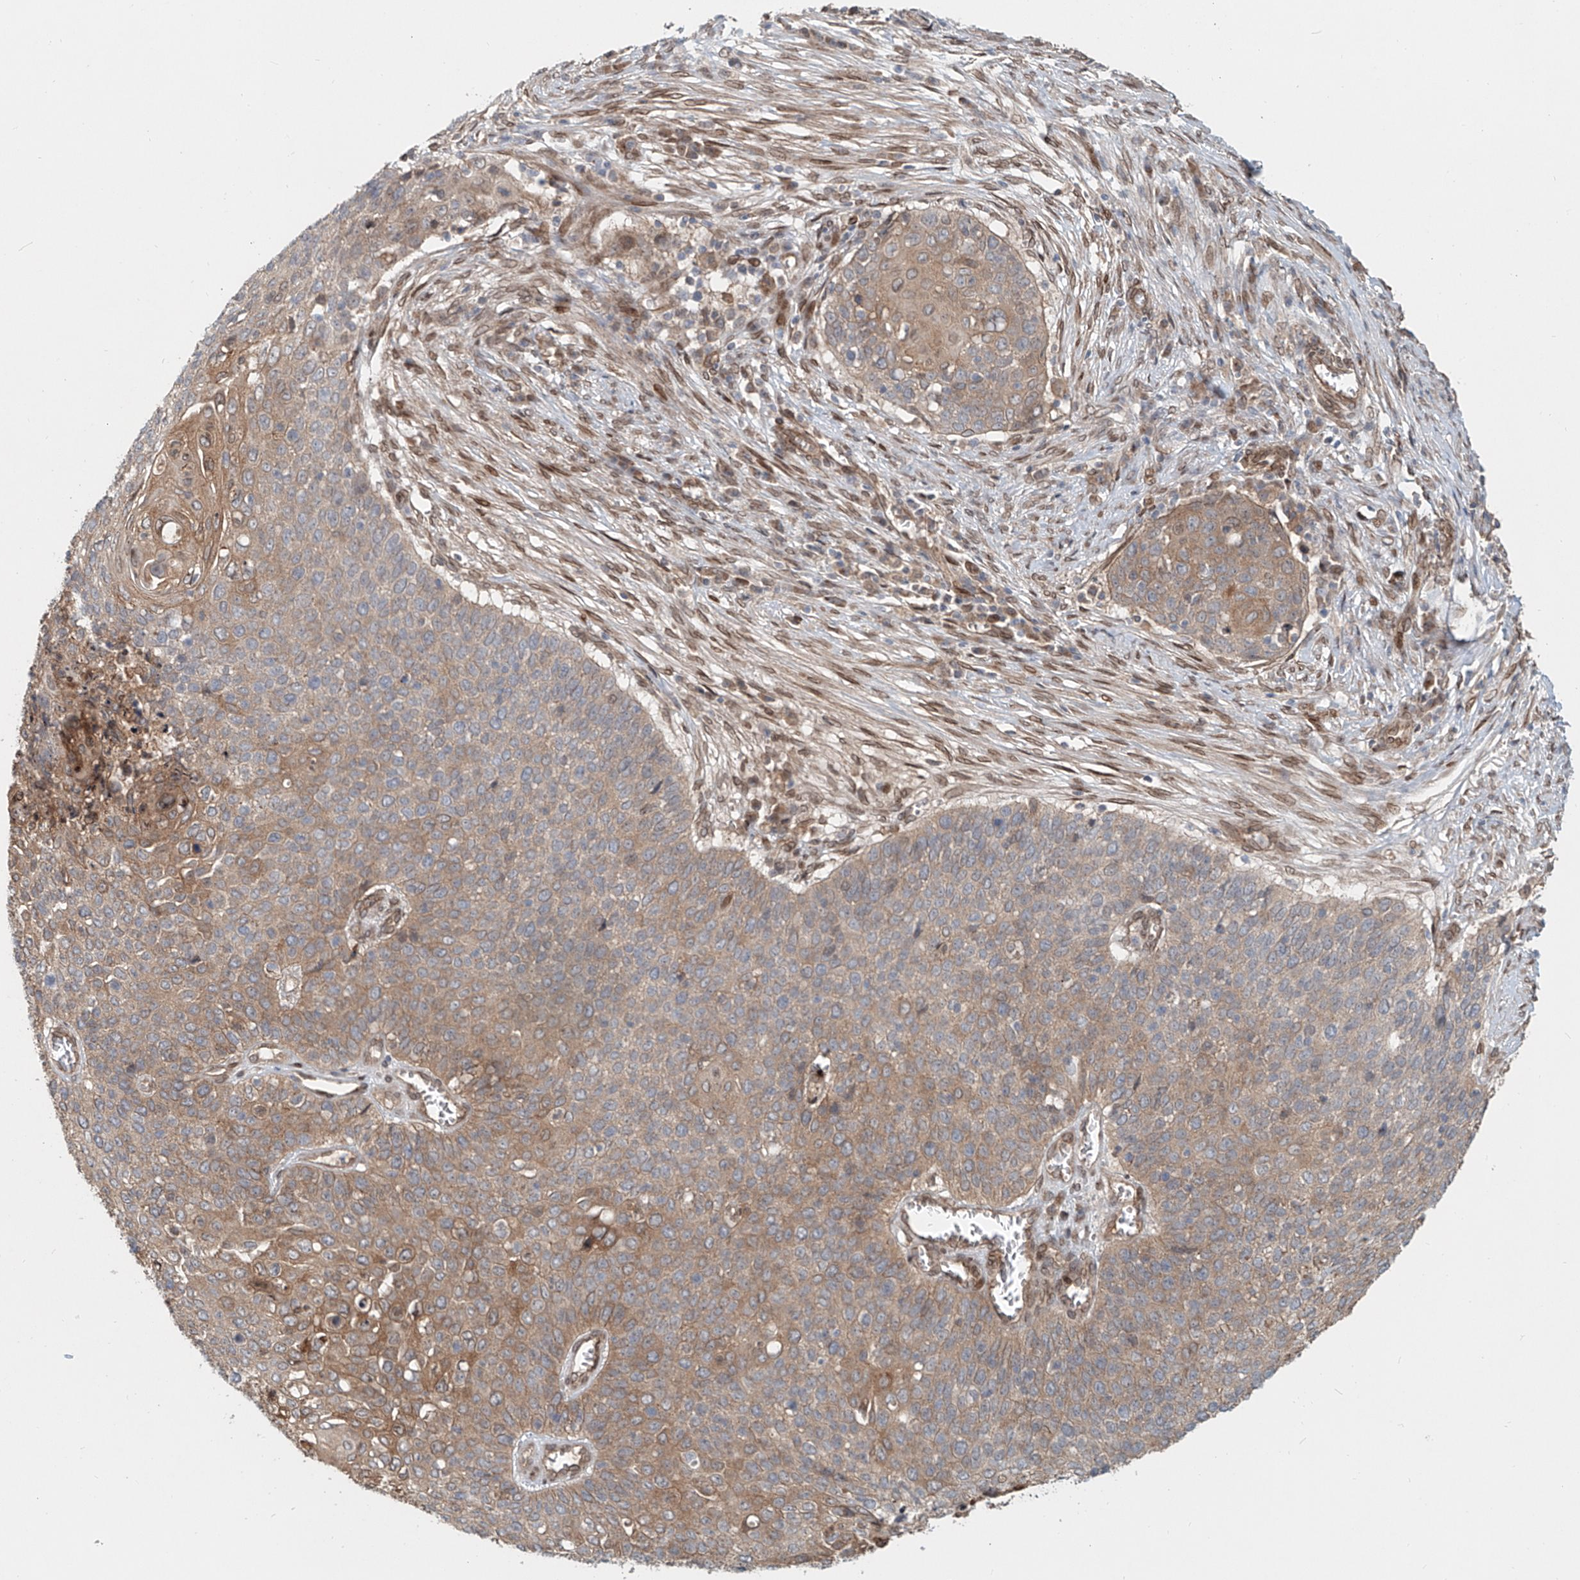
{"staining": {"intensity": "weak", "quantity": "25%-75%", "location": "cytoplasmic/membranous"}, "tissue": "cervical cancer", "cell_type": "Tumor cells", "image_type": "cancer", "snomed": [{"axis": "morphology", "description": "Squamous cell carcinoma, NOS"}, {"axis": "topography", "description": "Cervix"}], "caption": "Weak cytoplasmic/membranous expression for a protein is appreciated in about 25%-75% of tumor cells of cervical squamous cell carcinoma using IHC.", "gene": "SASH1", "patient": {"sex": "female", "age": 39}}